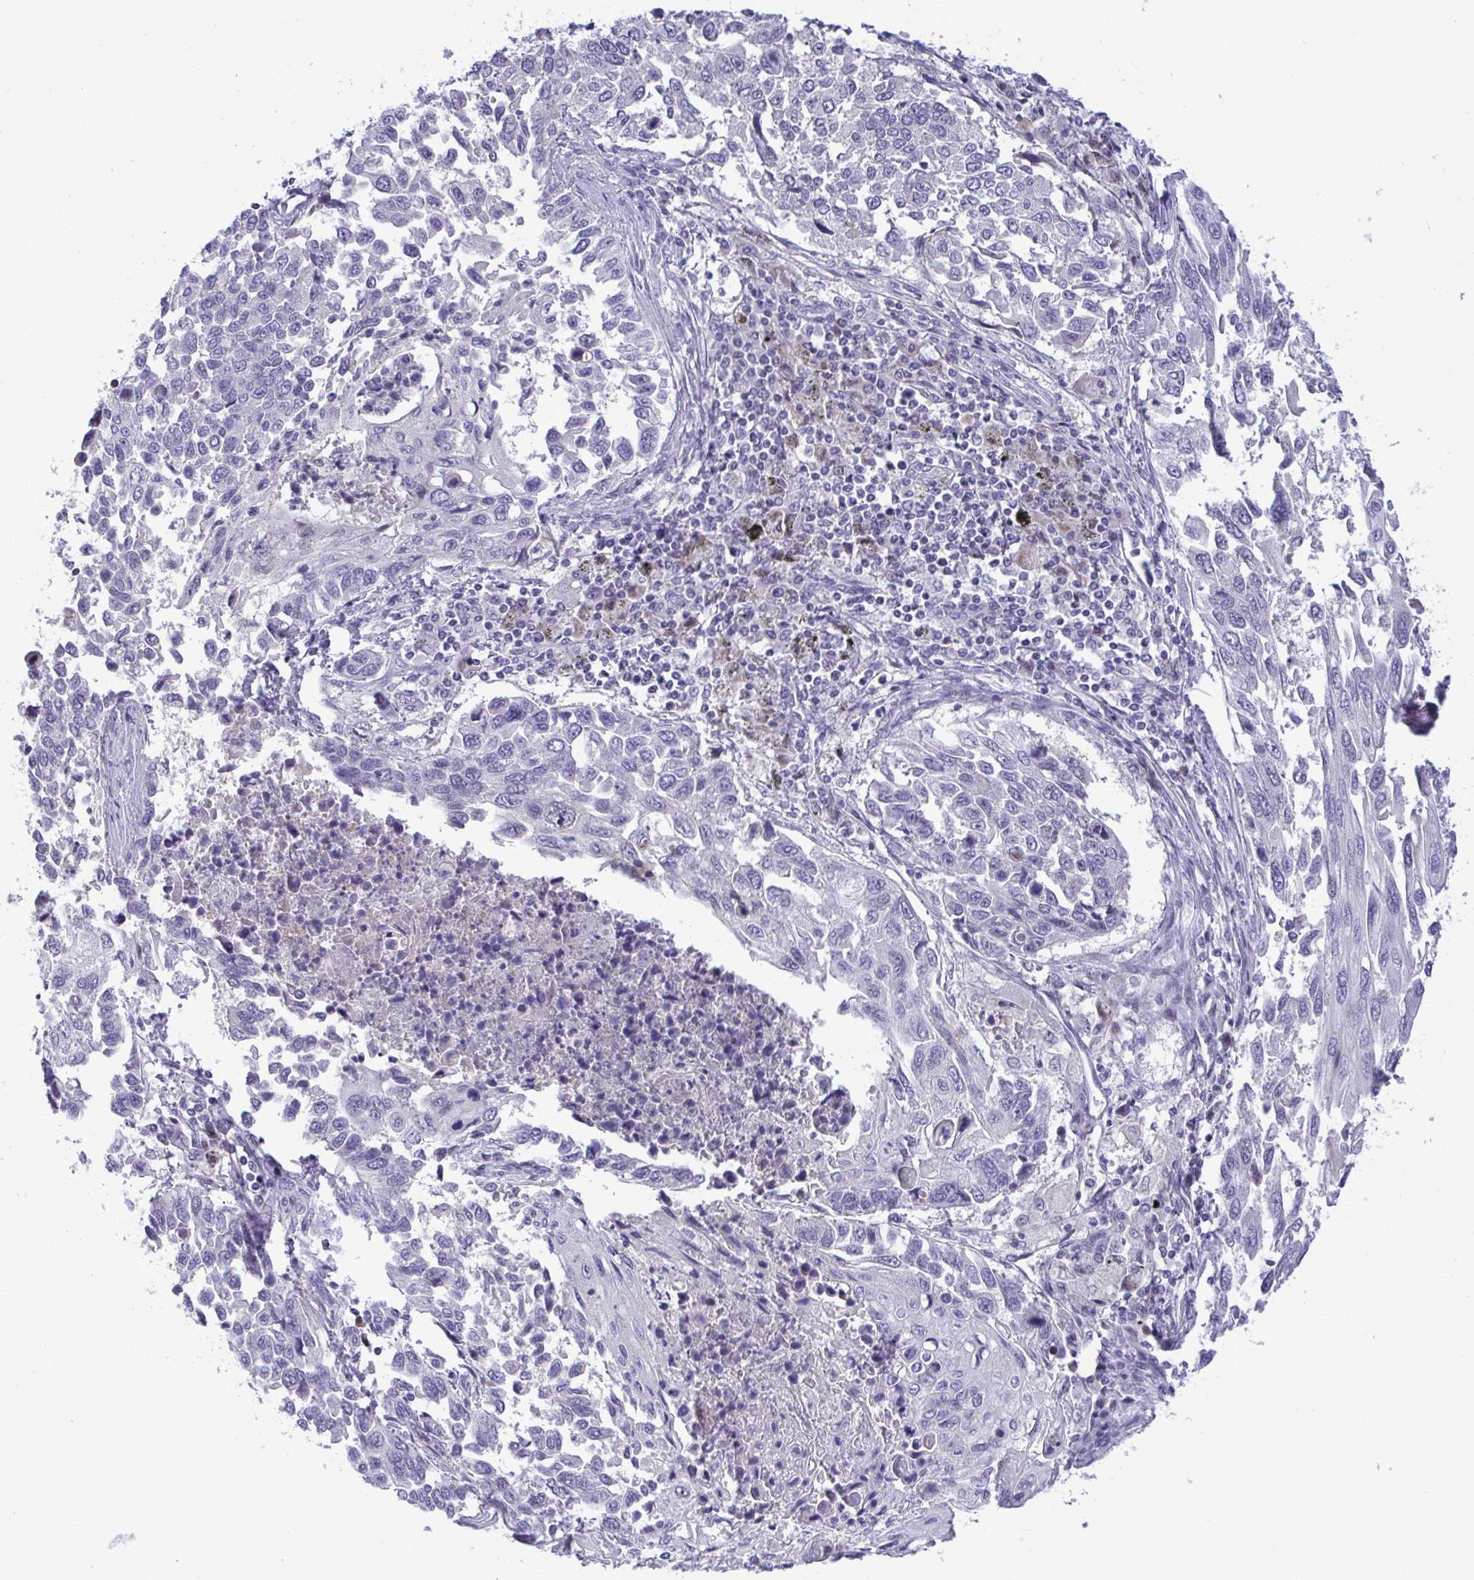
{"staining": {"intensity": "negative", "quantity": "none", "location": "none"}, "tissue": "lung cancer", "cell_type": "Tumor cells", "image_type": "cancer", "snomed": [{"axis": "morphology", "description": "Squamous cell carcinoma, NOS"}, {"axis": "topography", "description": "Lung"}], "caption": "Immunohistochemistry (IHC) photomicrograph of lung squamous cell carcinoma stained for a protein (brown), which reveals no positivity in tumor cells.", "gene": "EPOP", "patient": {"sex": "male", "age": 62}}